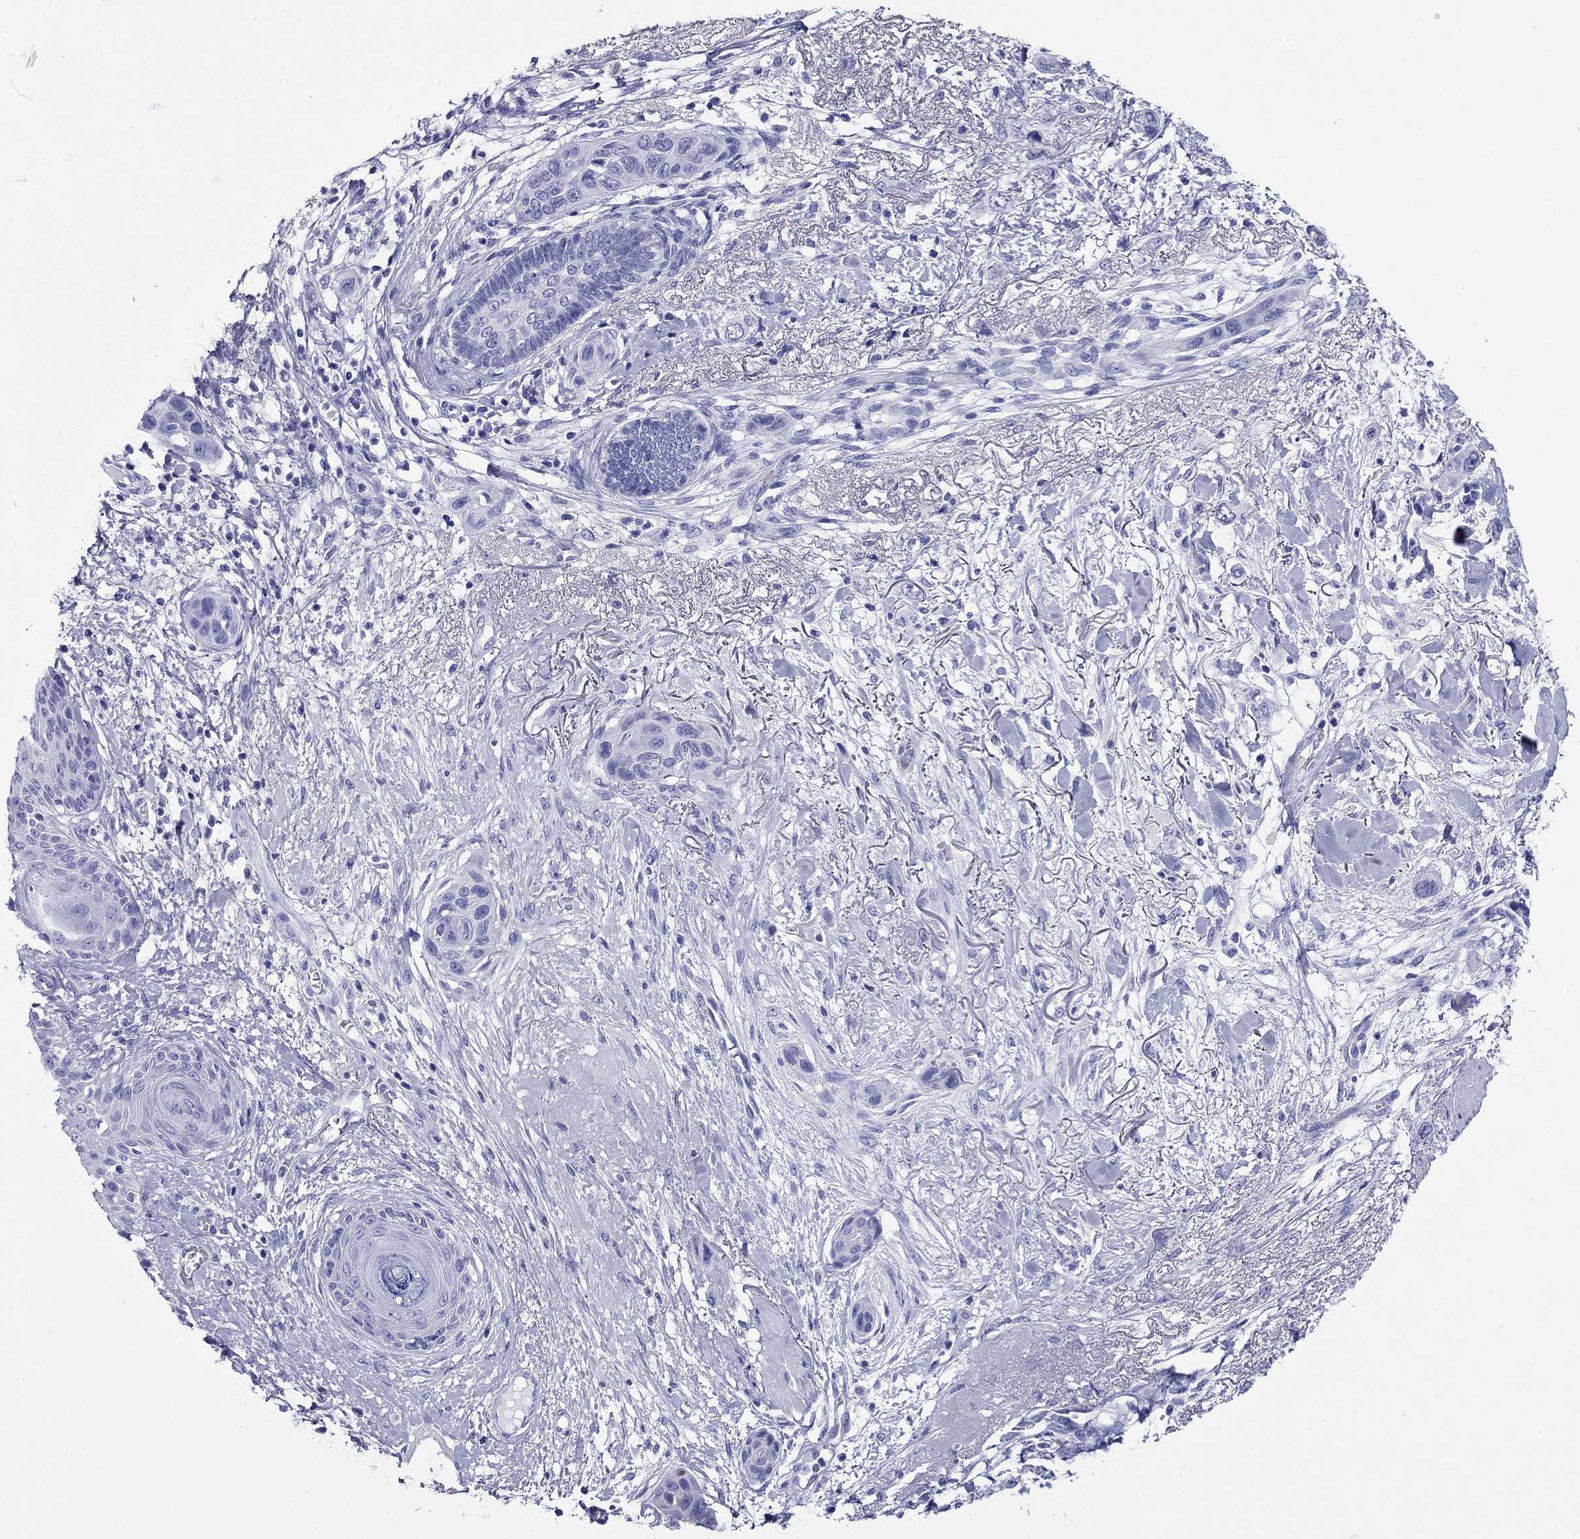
{"staining": {"intensity": "negative", "quantity": "none", "location": "none"}, "tissue": "skin cancer", "cell_type": "Tumor cells", "image_type": "cancer", "snomed": [{"axis": "morphology", "description": "Squamous cell carcinoma, NOS"}, {"axis": "topography", "description": "Skin"}], "caption": "This is an immunohistochemistry histopathology image of skin squamous cell carcinoma. There is no expression in tumor cells.", "gene": "ROM1", "patient": {"sex": "male", "age": 79}}